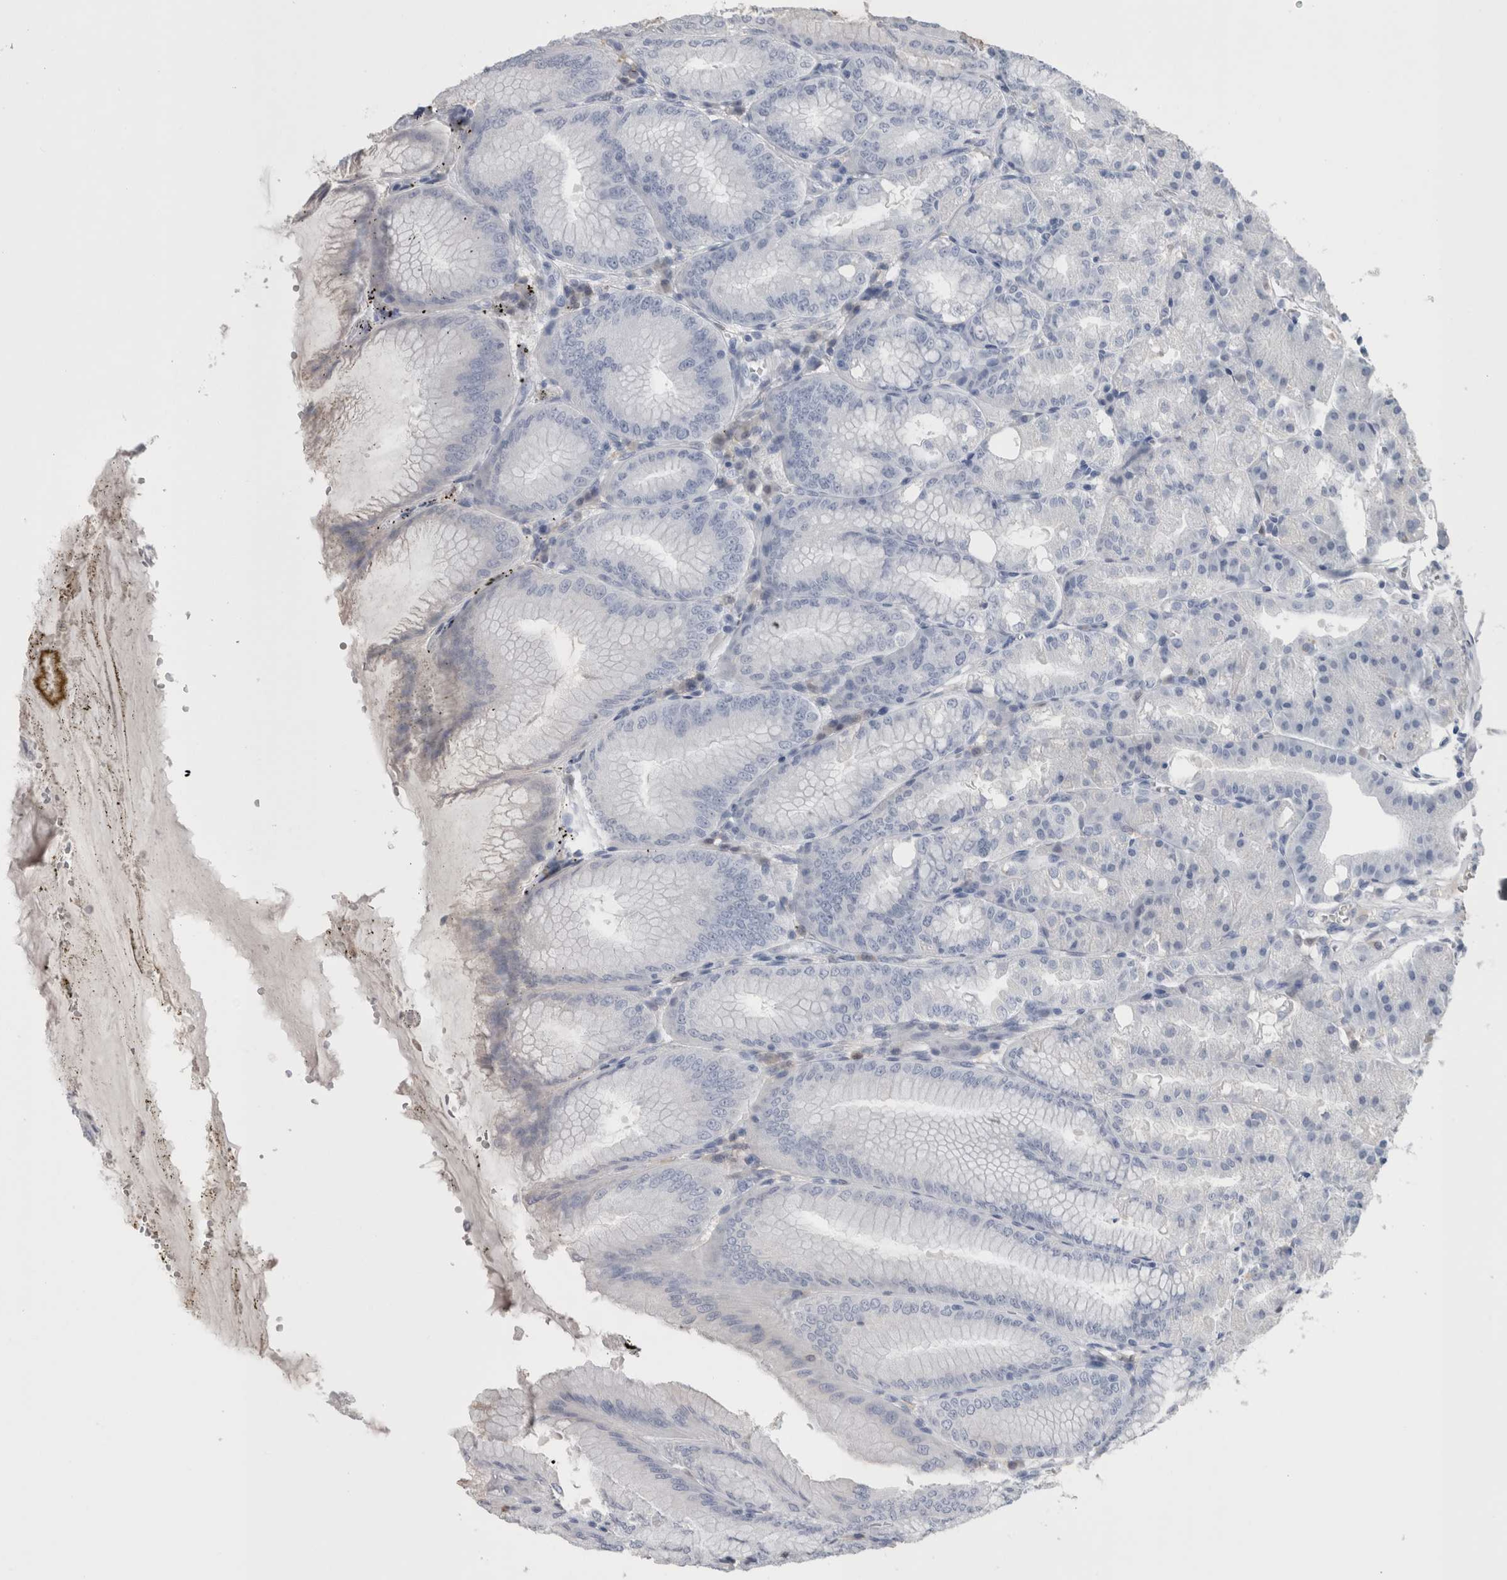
{"staining": {"intensity": "negative", "quantity": "none", "location": "none"}, "tissue": "stomach", "cell_type": "Glandular cells", "image_type": "normal", "snomed": [{"axis": "morphology", "description": "Normal tissue, NOS"}, {"axis": "topography", "description": "Stomach, lower"}], "caption": "This is an immunohistochemistry histopathology image of normal human stomach. There is no staining in glandular cells.", "gene": "CA8", "patient": {"sex": "male", "age": 71}}